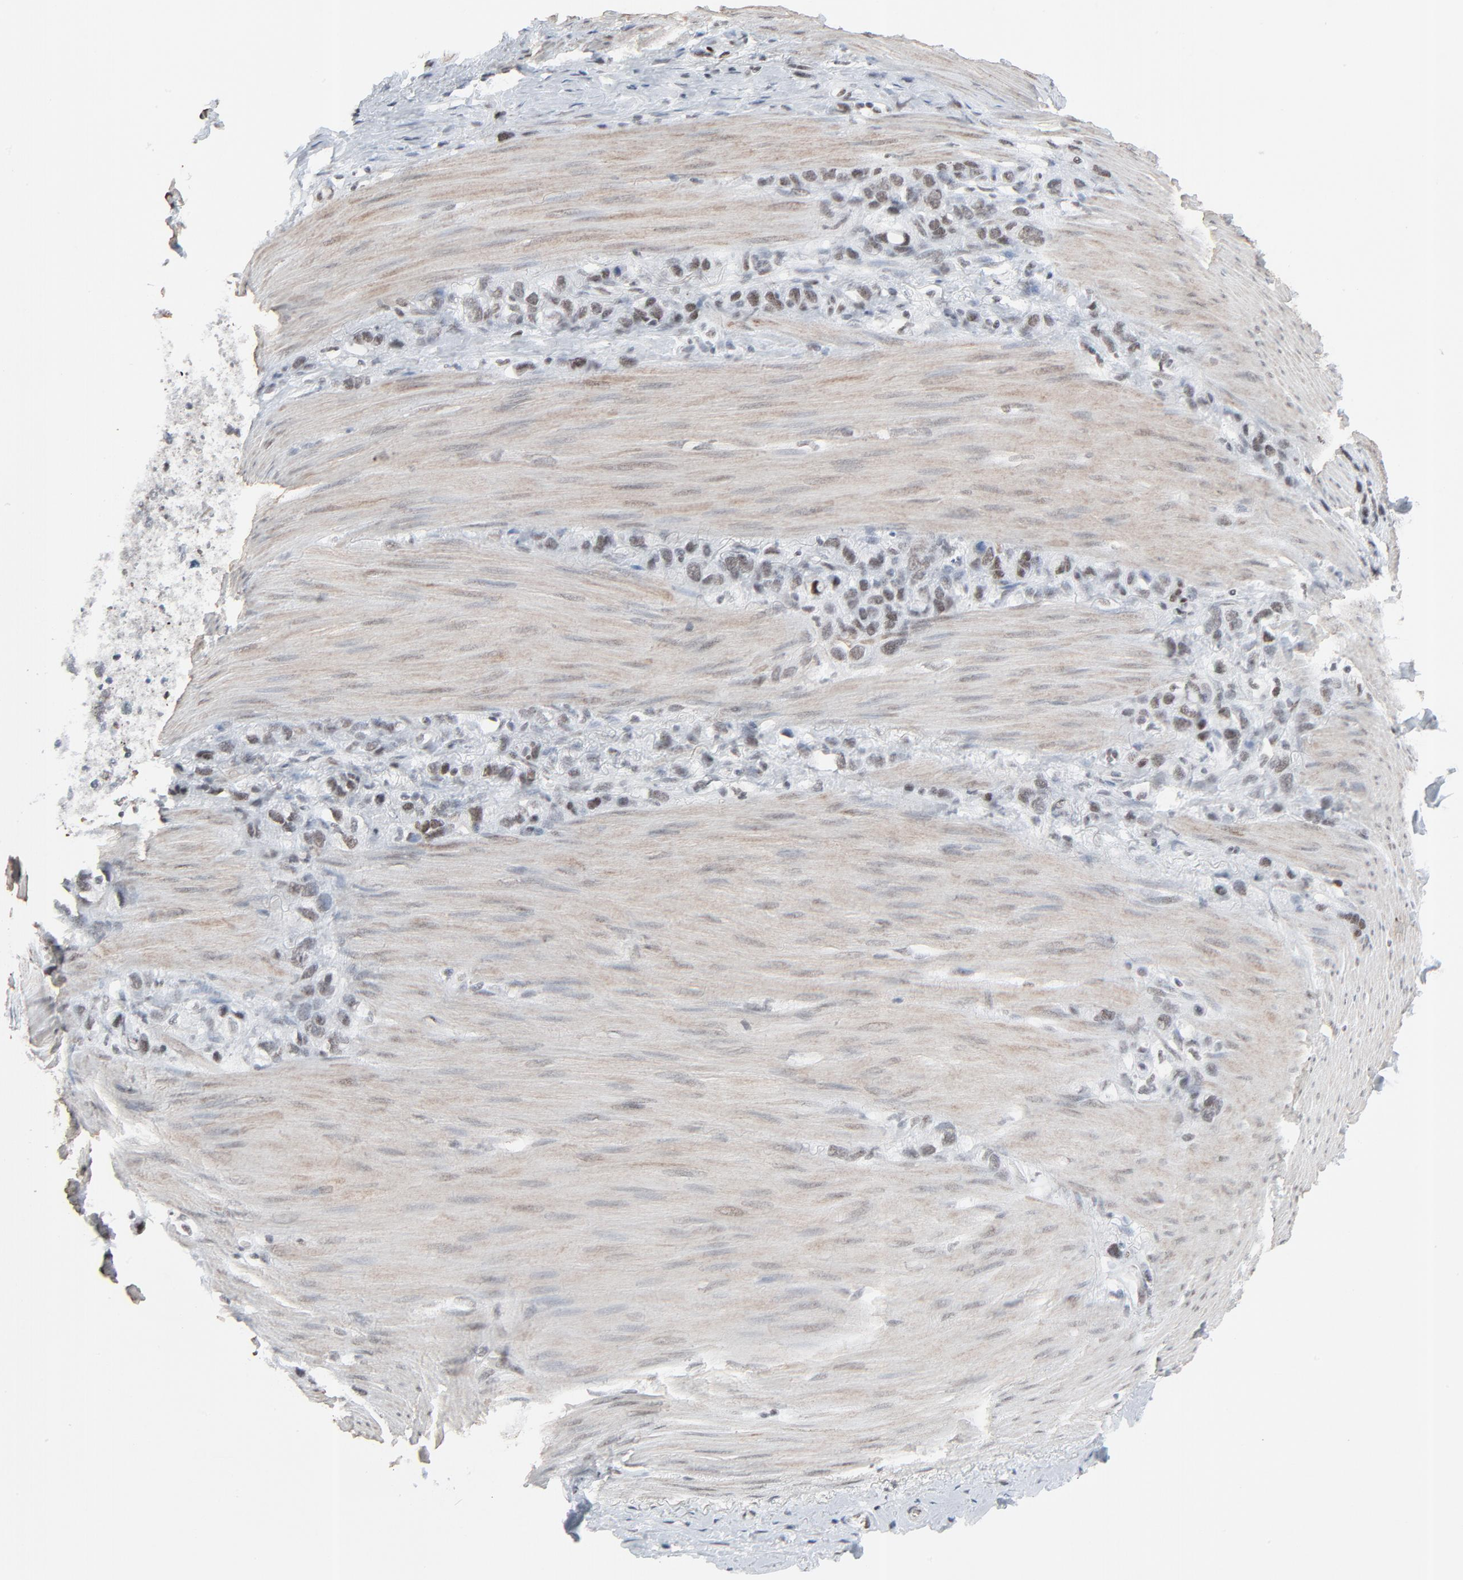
{"staining": {"intensity": "moderate", "quantity": "25%-75%", "location": "nuclear"}, "tissue": "stomach cancer", "cell_type": "Tumor cells", "image_type": "cancer", "snomed": [{"axis": "morphology", "description": "Normal tissue, NOS"}, {"axis": "morphology", "description": "Adenocarcinoma, NOS"}, {"axis": "morphology", "description": "Adenocarcinoma, High grade"}, {"axis": "topography", "description": "Stomach, upper"}, {"axis": "topography", "description": "Stomach"}], "caption": "Immunohistochemical staining of human stomach high-grade adenocarcinoma shows medium levels of moderate nuclear protein staining in about 25%-75% of tumor cells. (Stains: DAB in brown, nuclei in blue, Microscopy: brightfield microscopy at high magnification).", "gene": "FBXO28", "patient": {"sex": "female", "age": 65}}